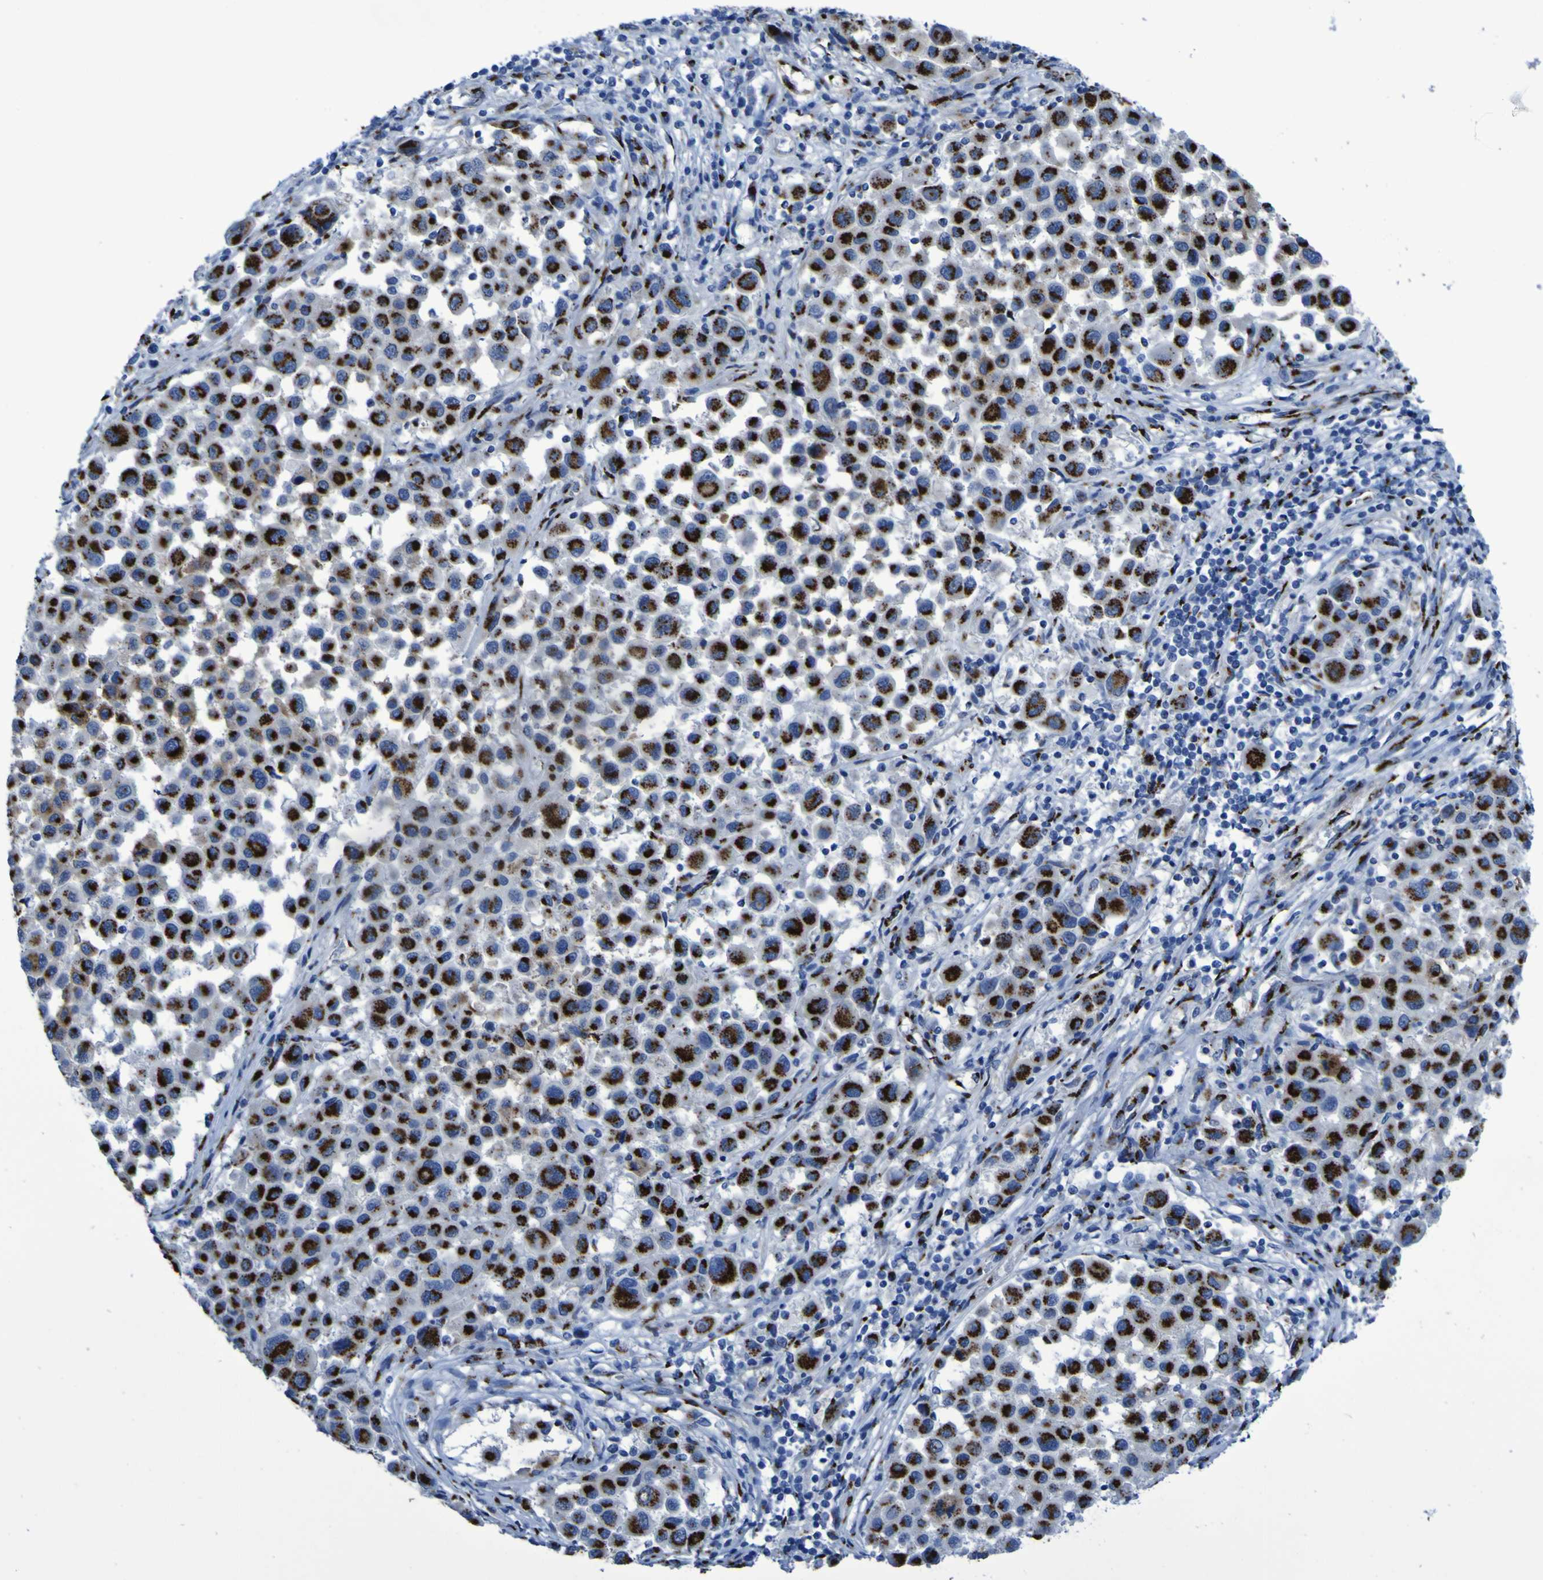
{"staining": {"intensity": "strong", "quantity": ">75%", "location": "cytoplasmic/membranous"}, "tissue": "melanoma", "cell_type": "Tumor cells", "image_type": "cancer", "snomed": [{"axis": "morphology", "description": "Malignant melanoma, Metastatic site"}, {"axis": "topography", "description": "Lymph node"}], "caption": "A histopathology image of human malignant melanoma (metastatic site) stained for a protein displays strong cytoplasmic/membranous brown staining in tumor cells.", "gene": "GOLM1", "patient": {"sex": "male", "age": 61}}